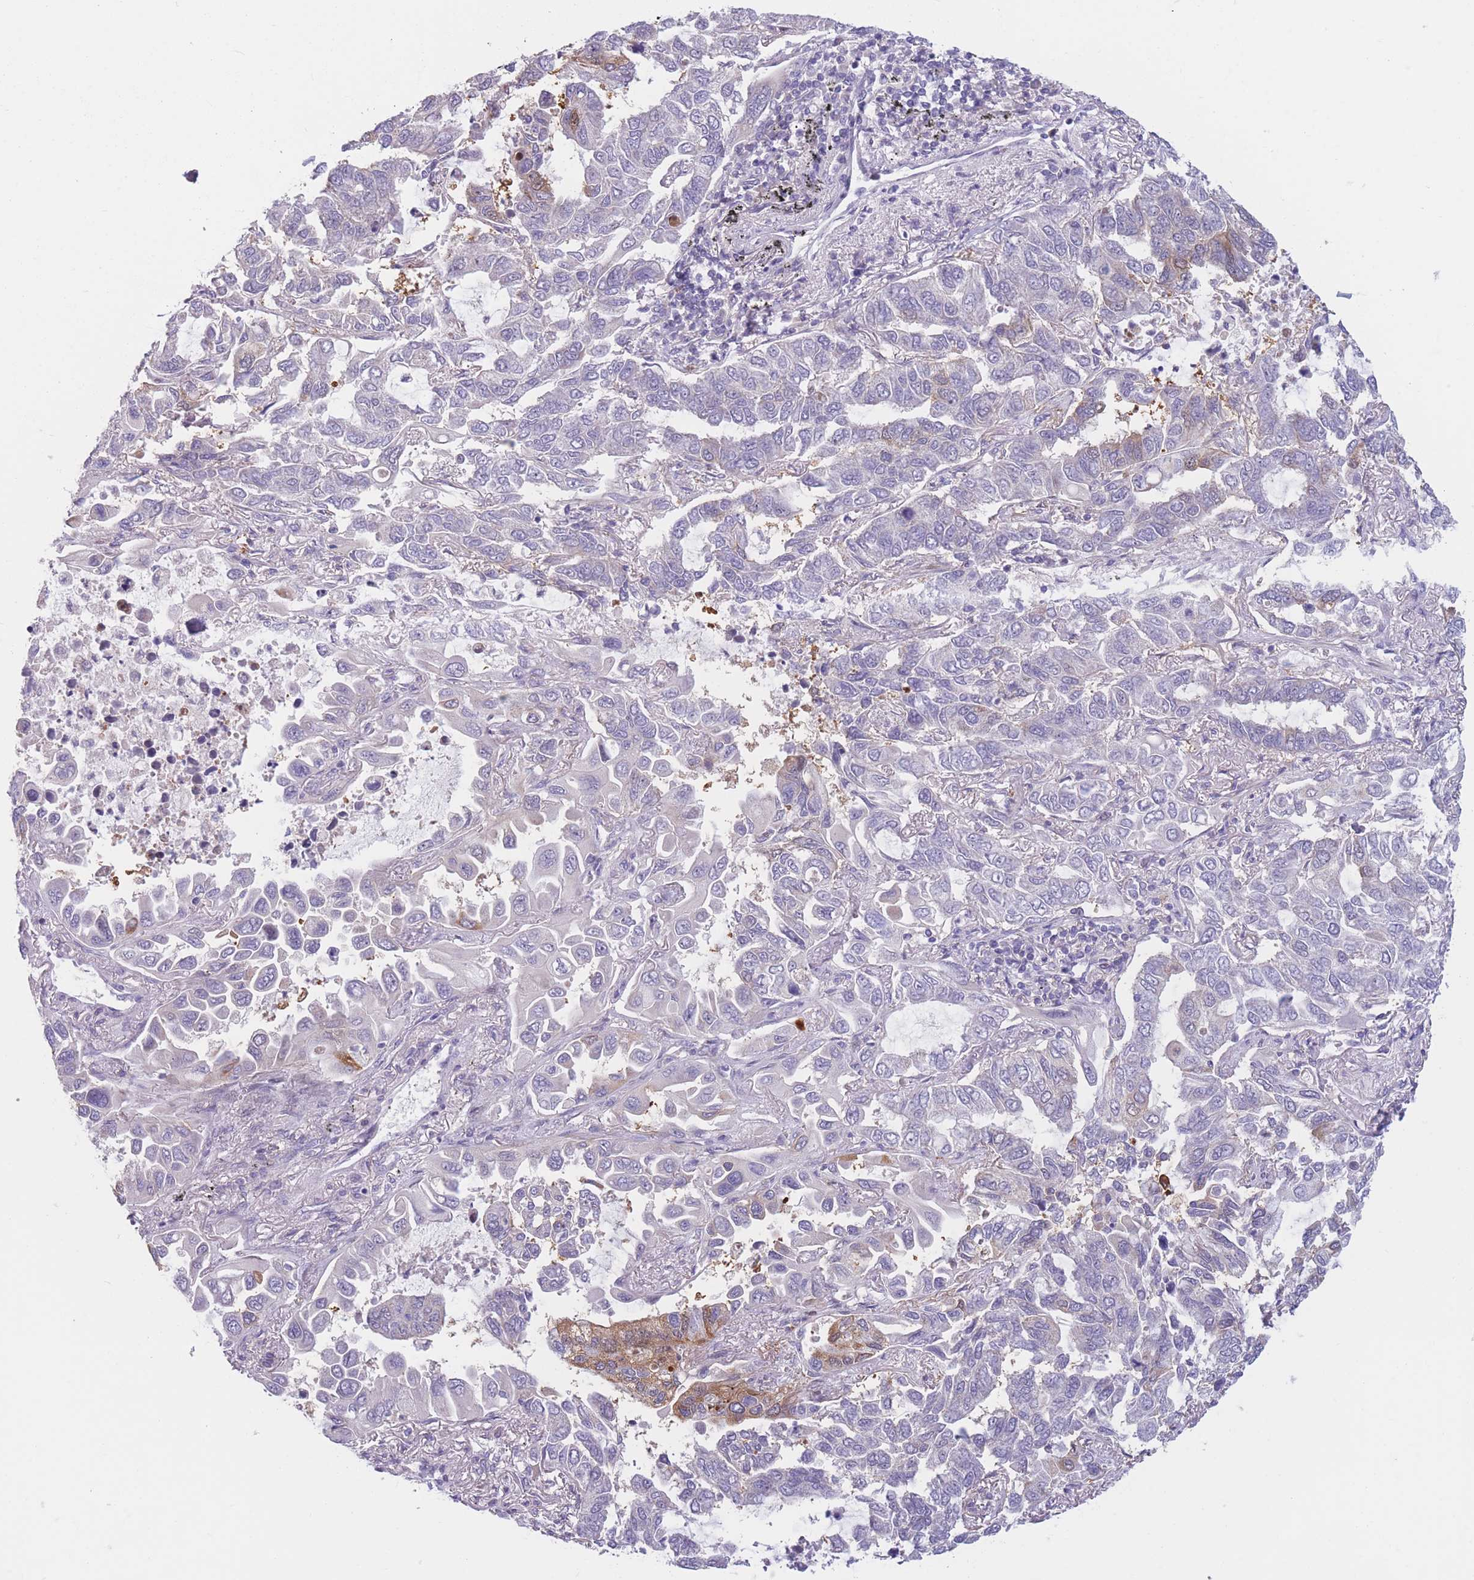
{"staining": {"intensity": "negative", "quantity": "none", "location": "none"}, "tissue": "lung cancer", "cell_type": "Tumor cells", "image_type": "cancer", "snomed": [{"axis": "morphology", "description": "Adenocarcinoma, NOS"}, {"axis": "topography", "description": "Lung"}], "caption": "Immunohistochemical staining of human lung cancer (adenocarcinoma) exhibits no significant expression in tumor cells.", "gene": "PDE4A", "patient": {"sex": "male", "age": 64}}